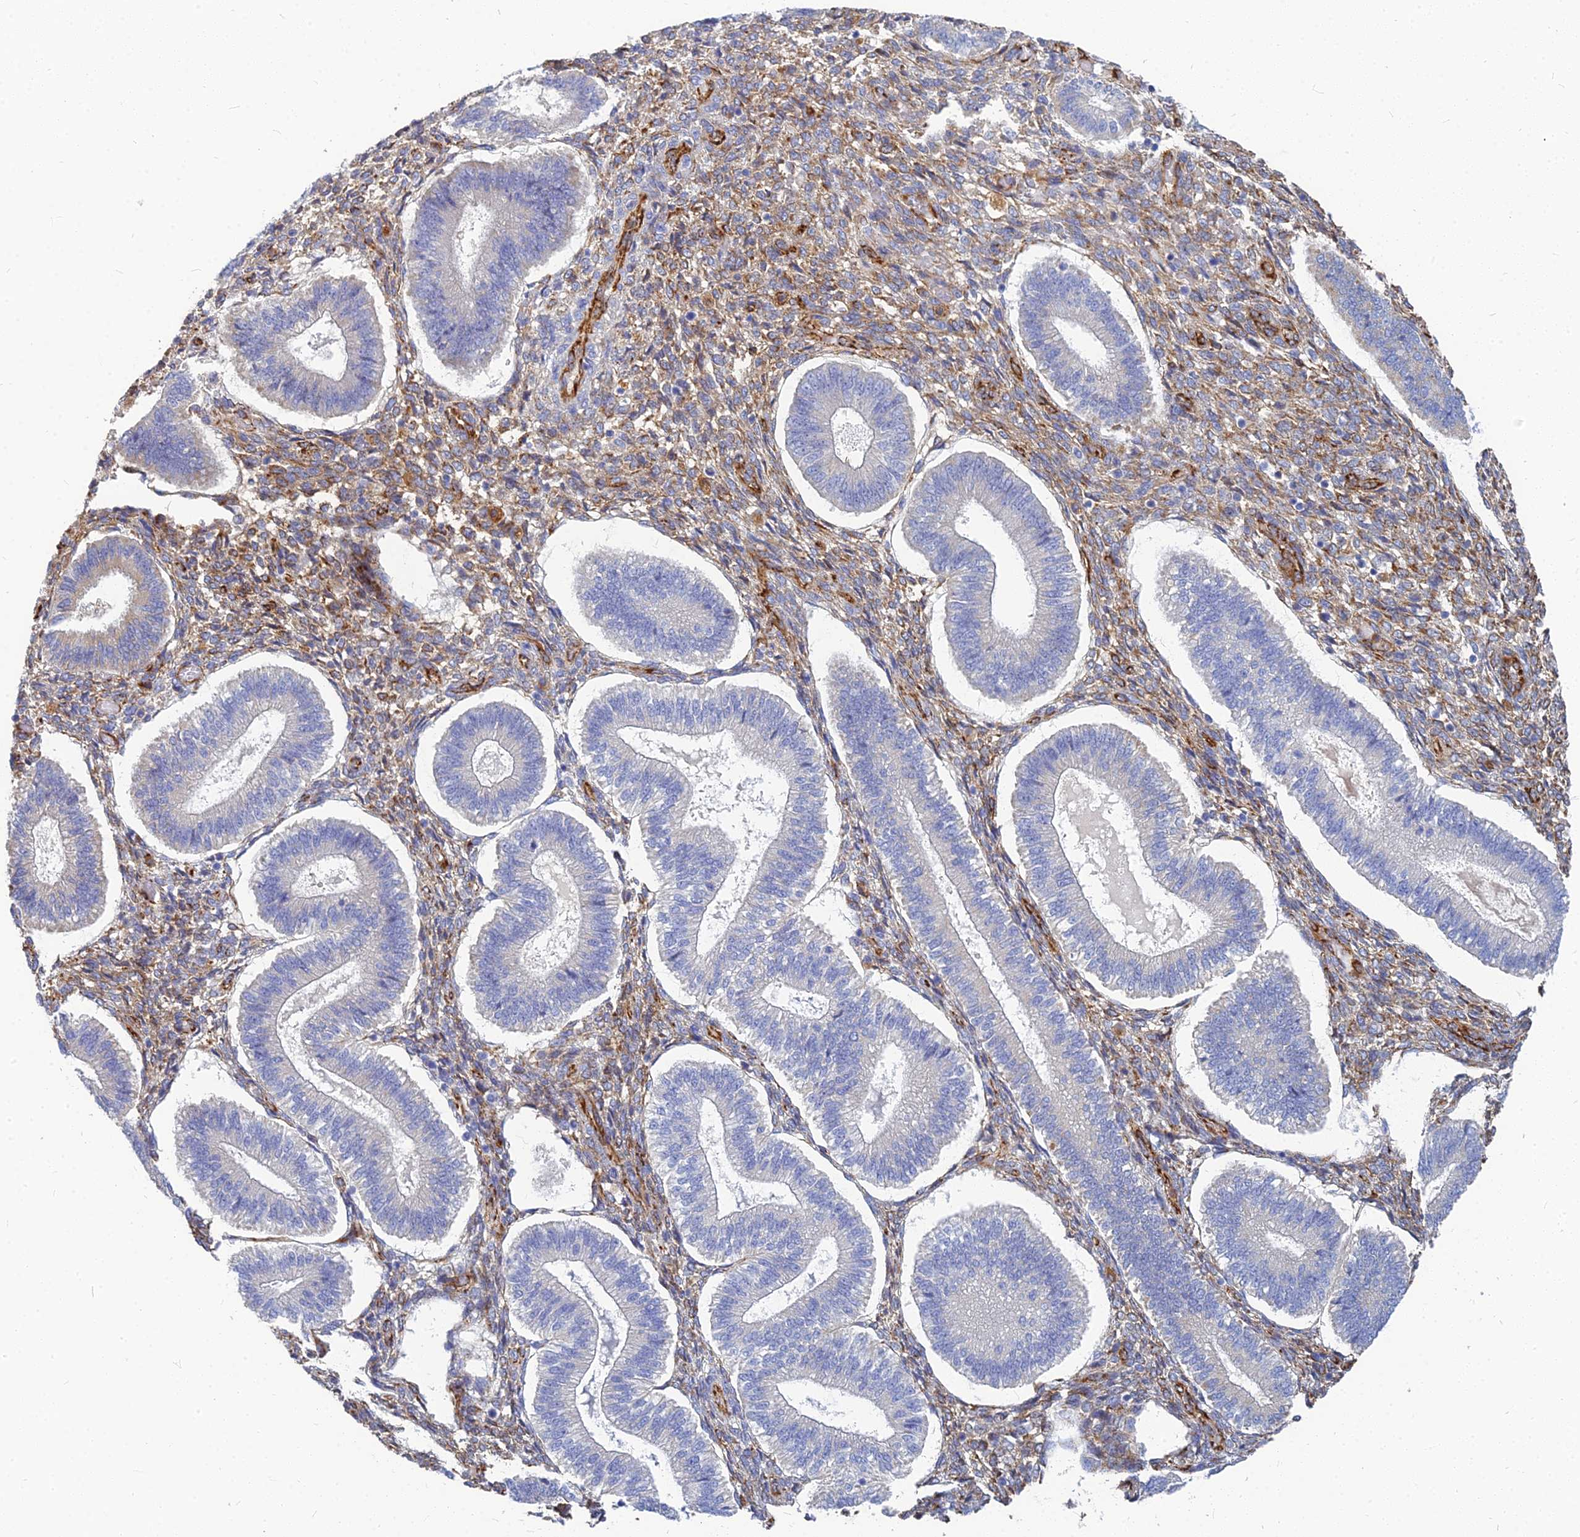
{"staining": {"intensity": "weak", "quantity": ">75%", "location": "cytoplasmic/membranous"}, "tissue": "endometrium", "cell_type": "Cells in endometrial stroma", "image_type": "normal", "snomed": [{"axis": "morphology", "description": "Normal tissue, NOS"}, {"axis": "topography", "description": "Endometrium"}], "caption": "DAB (3,3'-diaminobenzidine) immunohistochemical staining of normal endometrium displays weak cytoplasmic/membranous protein positivity in about >75% of cells in endometrial stroma. (DAB IHC with brightfield microscopy, high magnification).", "gene": "VAT1", "patient": {"sex": "female", "age": 25}}